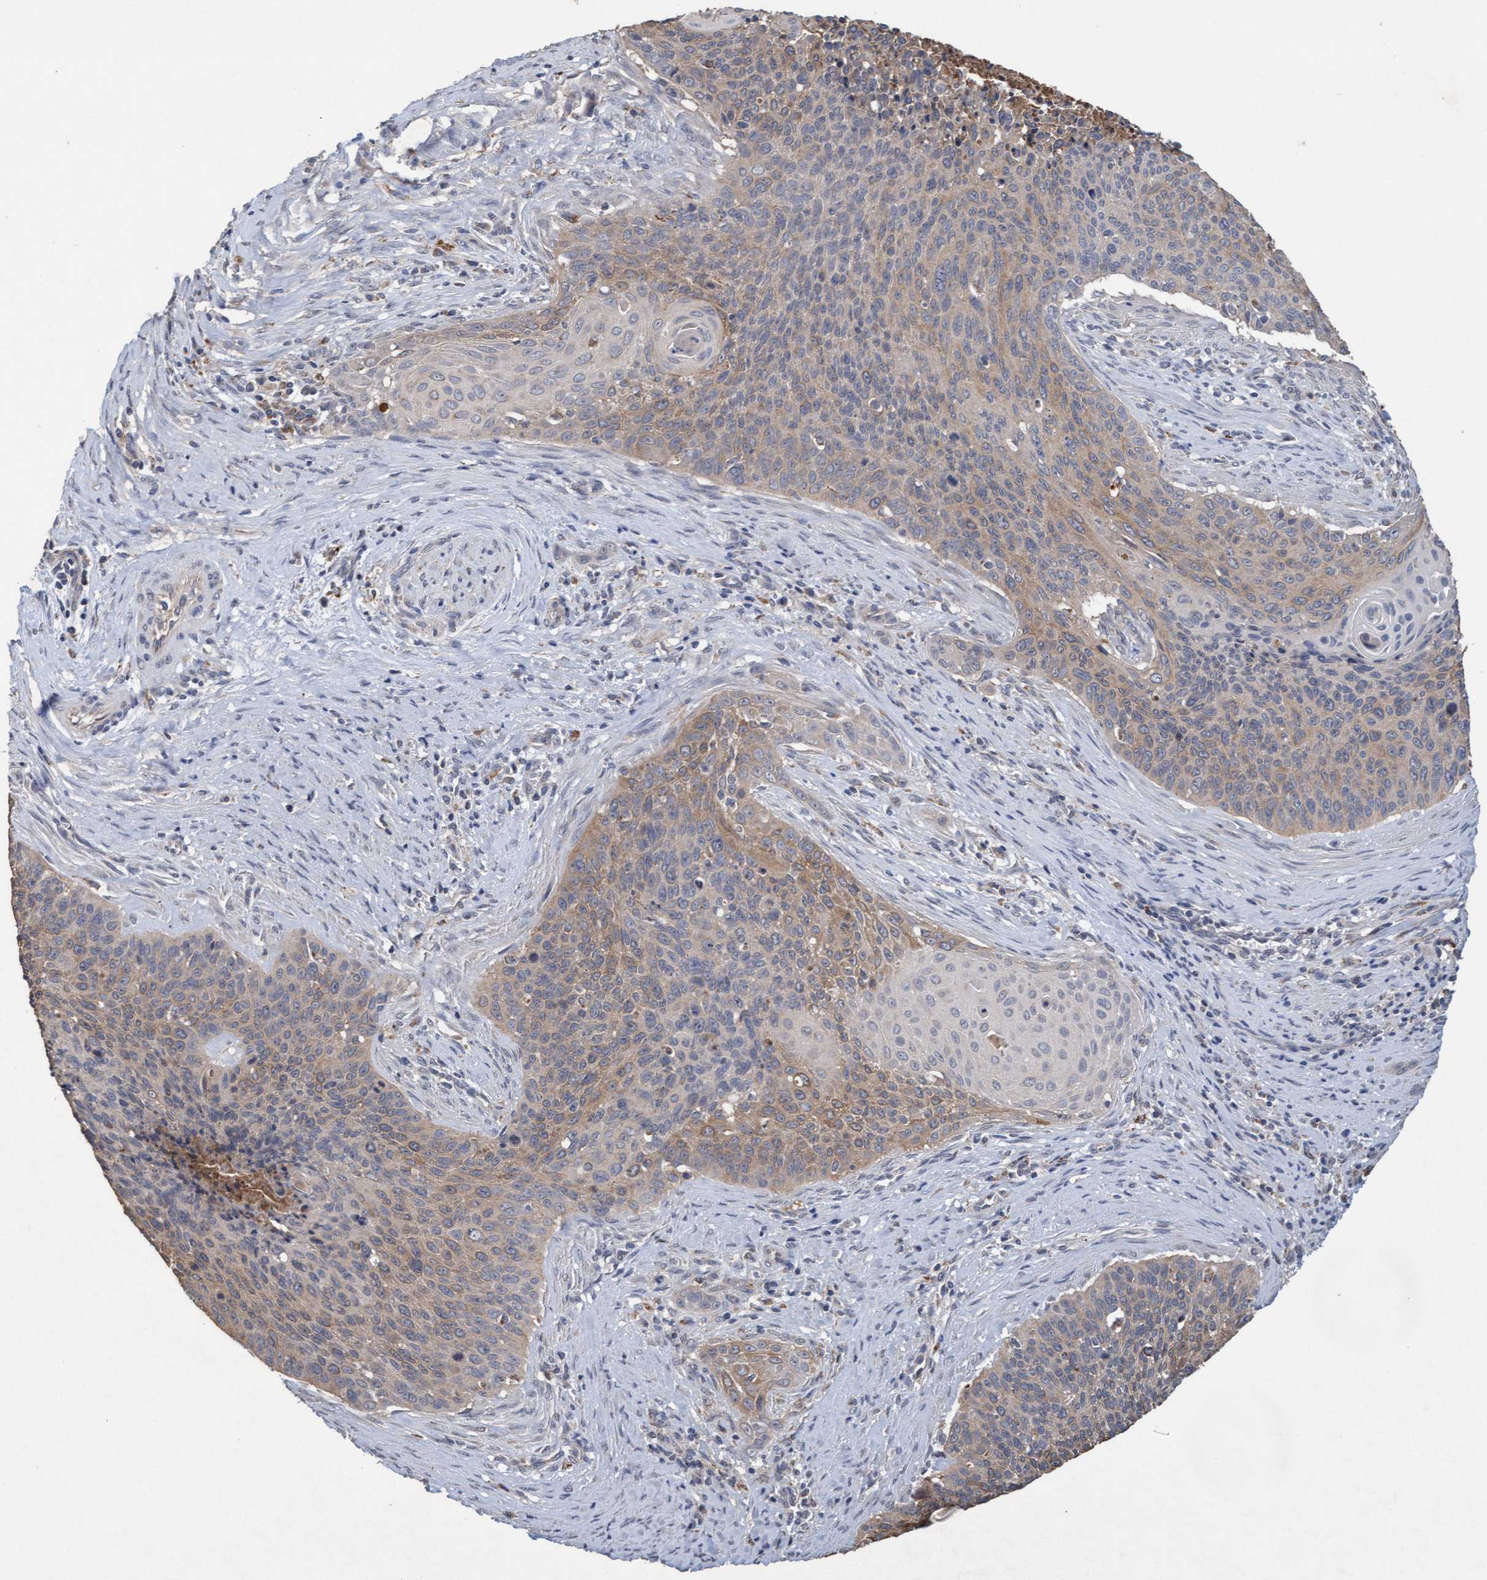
{"staining": {"intensity": "moderate", "quantity": "25%-75%", "location": "cytoplasmic/membranous"}, "tissue": "cervical cancer", "cell_type": "Tumor cells", "image_type": "cancer", "snomed": [{"axis": "morphology", "description": "Squamous cell carcinoma, NOS"}, {"axis": "topography", "description": "Cervix"}], "caption": "This histopathology image displays immunohistochemistry staining of cervical squamous cell carcinoma, with medium moderate cytoplasmic/membranous staining in about 25%-75% of tumor cells.", "gene": "ATPAF2", "patient": {"sex": "female", "age": 55}}